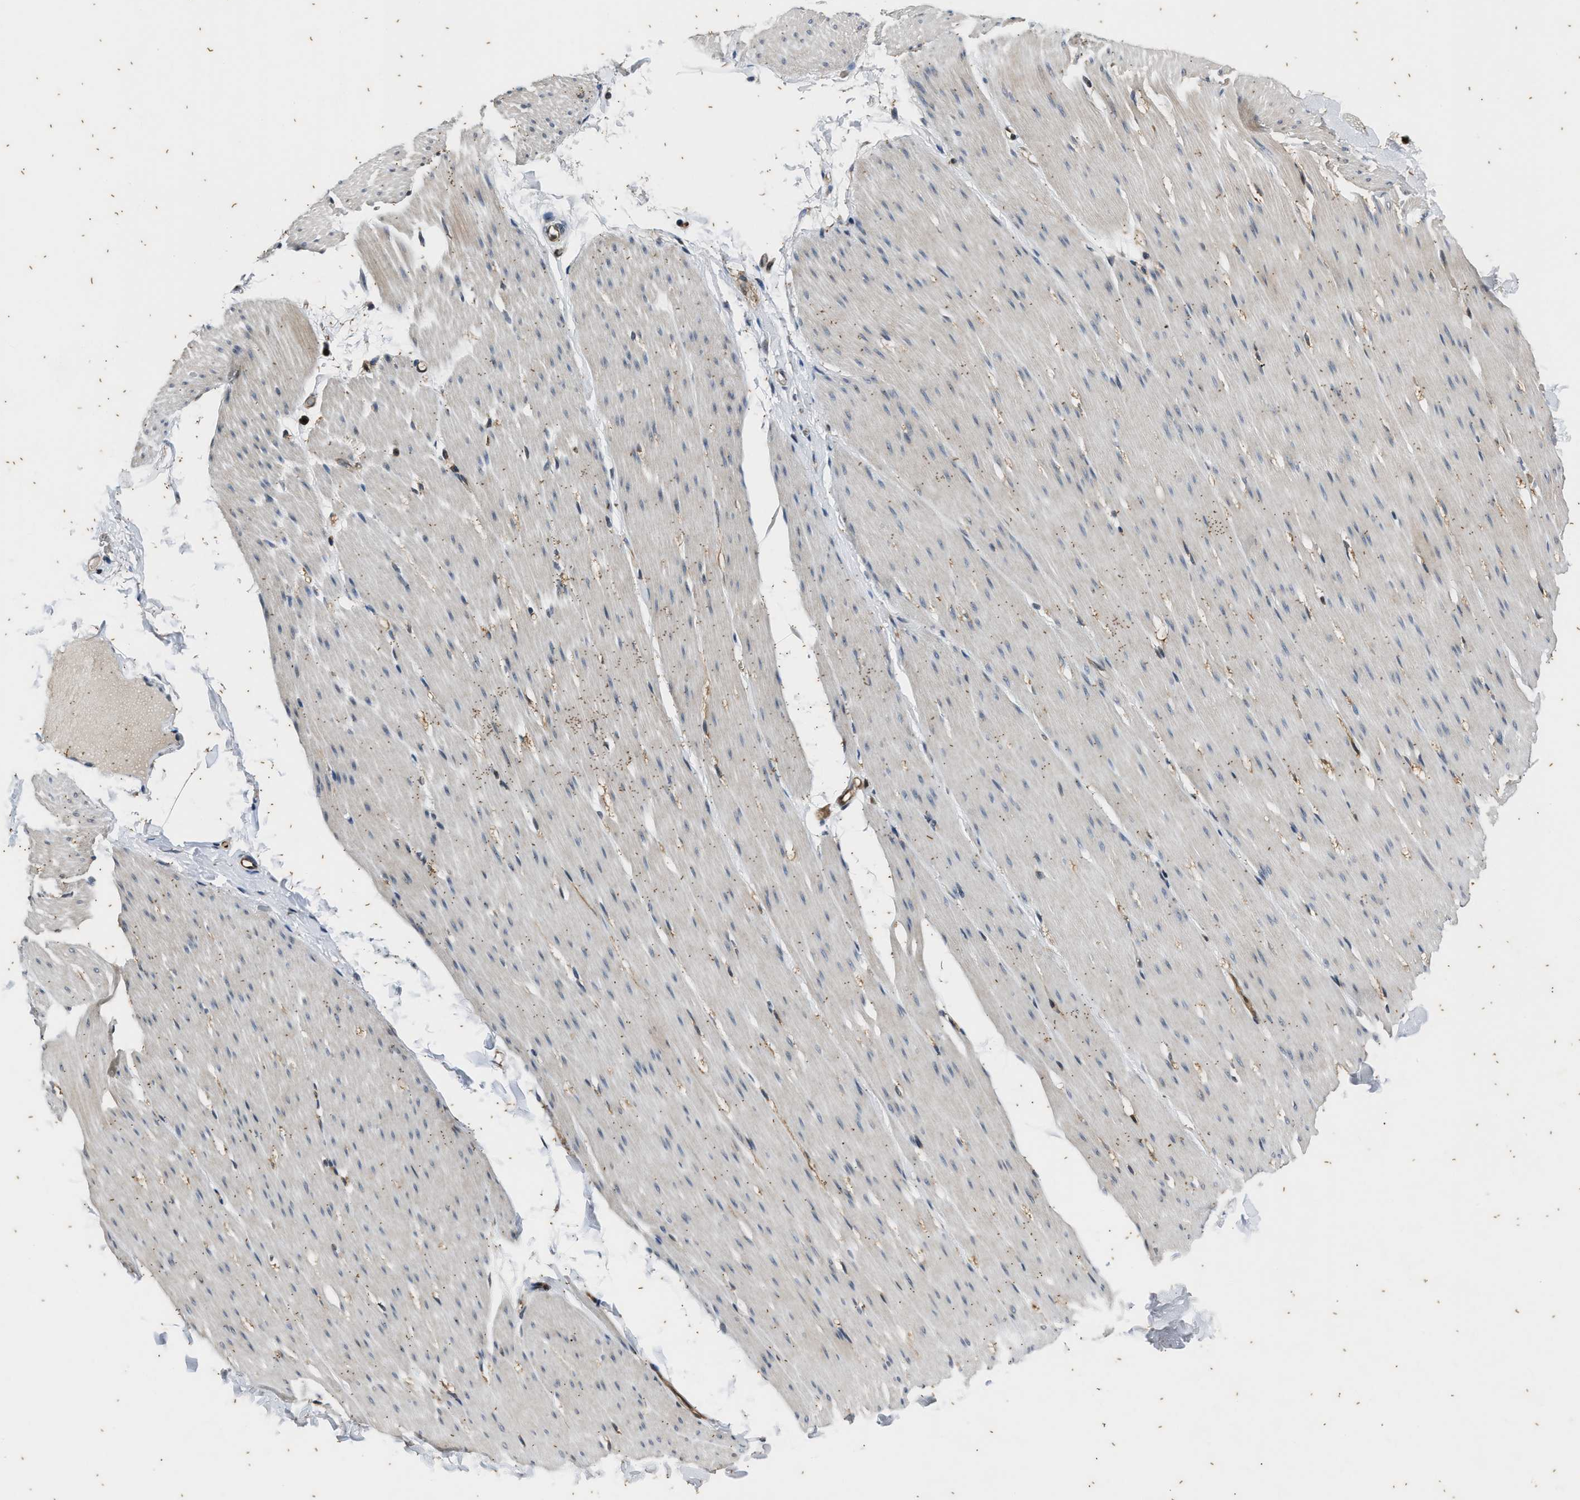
{"staining": {"intensity": "negative", "quantity": "none", "location": "none"}, "tissue": "smooth muscle", "cell_type": "Smooth muscle cells", "image_type": "normal", "snomed": [{"axis": "morphology", "description": "Normal tissue, NOS"}, {"axis": "topography", "description": "Smooth muscle"}, {"axis": "topography", "description": "Colon"}], "caption": "Micrograph shows no protein positivity in smooth muscle cells of unremarkable smooth muscle.", "gene": "PTPN7", "patient": {"sex": "male", "age": 67}}